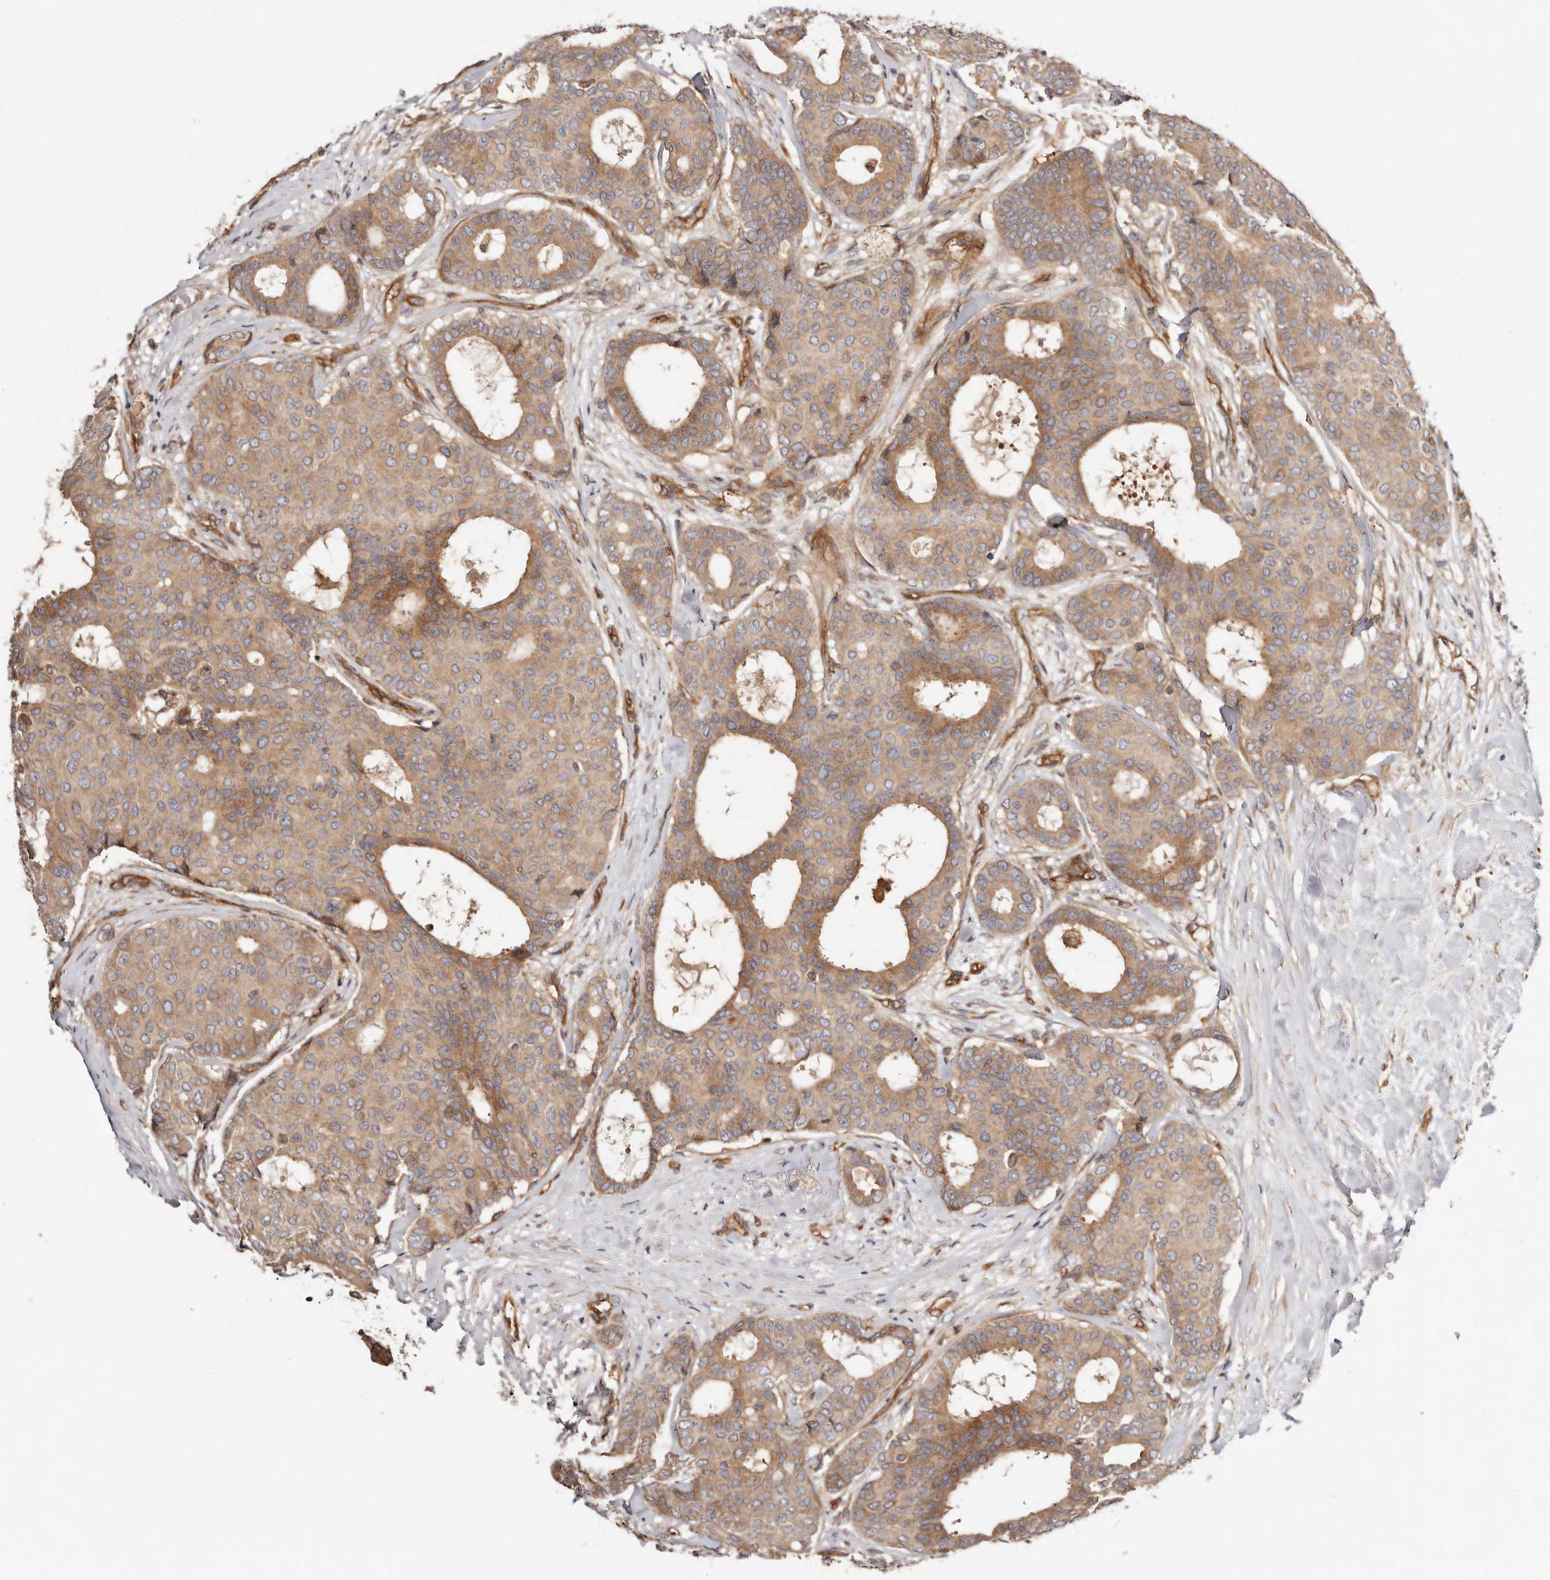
{"staining": {"intensity": "moderate", "quantity": ">75%", "location": "cytoplasmic/membranous"}, "tissue": "breast cancer", "cell_type": "Tumor cells", "image_type": "cancer", "snomed": [{"axis": "morphology", "description": "Duct carcinoma"}, {"axis": "topography", "description": "Breast"}], "caption": "Moderate cytoplasmic/membranous protein positivity is identified in about >75% of tumor cells in breast intraductal carcinoma. (DAB IHC, brown staining for protein, blue staining for nuclei).", "gene": "MACF1", "patient": {"sex": "female", "age": 75}}